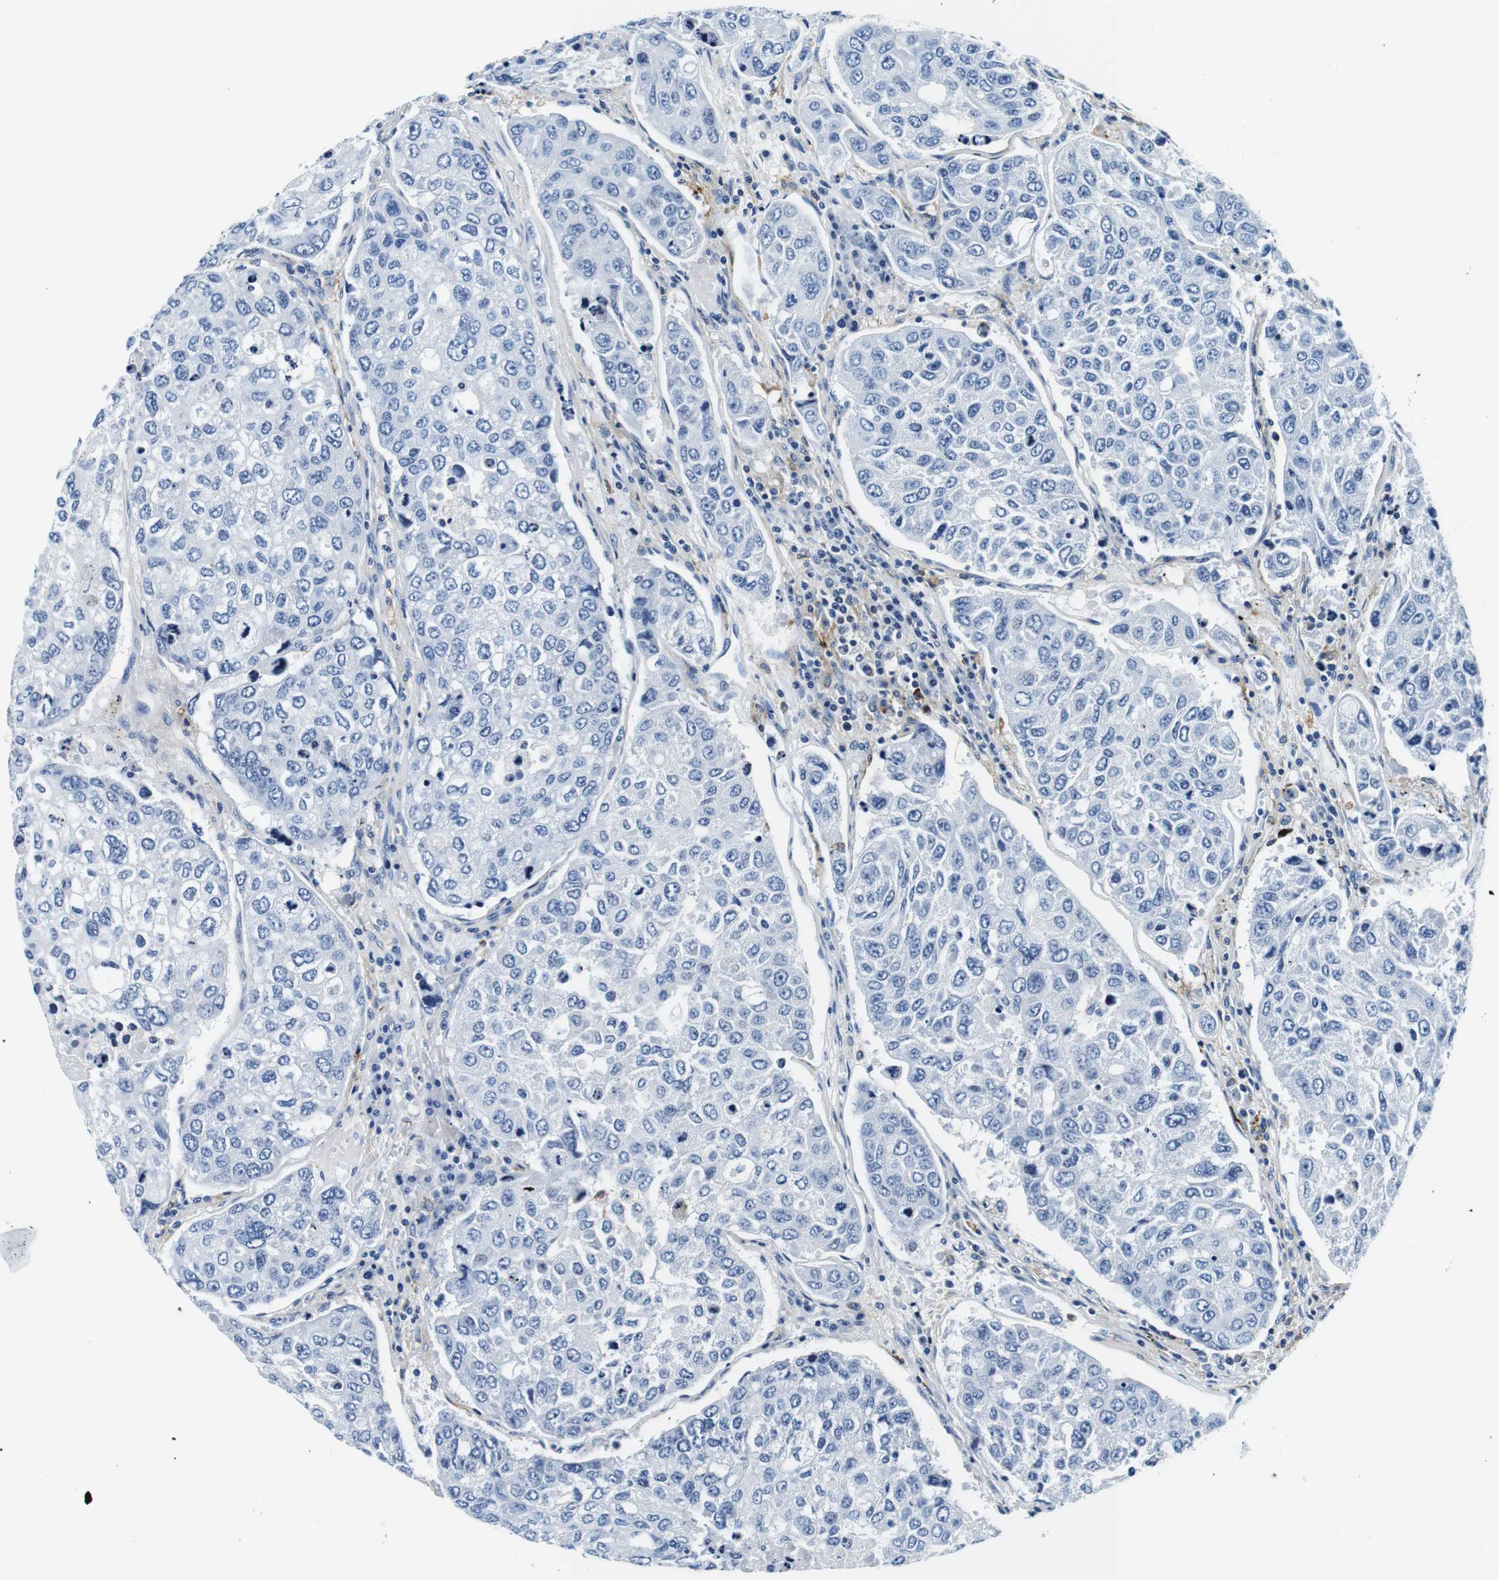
{"staining": {"intensity": "negative", "quantity": "none", "location": "none"}, "tissue": "urothelial cancer", "cell_type": "Tumor cells", "image_type": "cancer", "snomed": [{"axis": "morphology", "description": "Urothelial carcinoma, High grade"}, {"axis": "topography", "description": "Lymph node"}, {"axis": "topography", "description": "Urinary bladder"}], "caption": "This is an immunohistochemistry photomicrograph of human urothelial cancer. There is no expression in tumor cells.", "gene": "HLA-DRB1", "patient": {"sex": "male", "age": 51}}